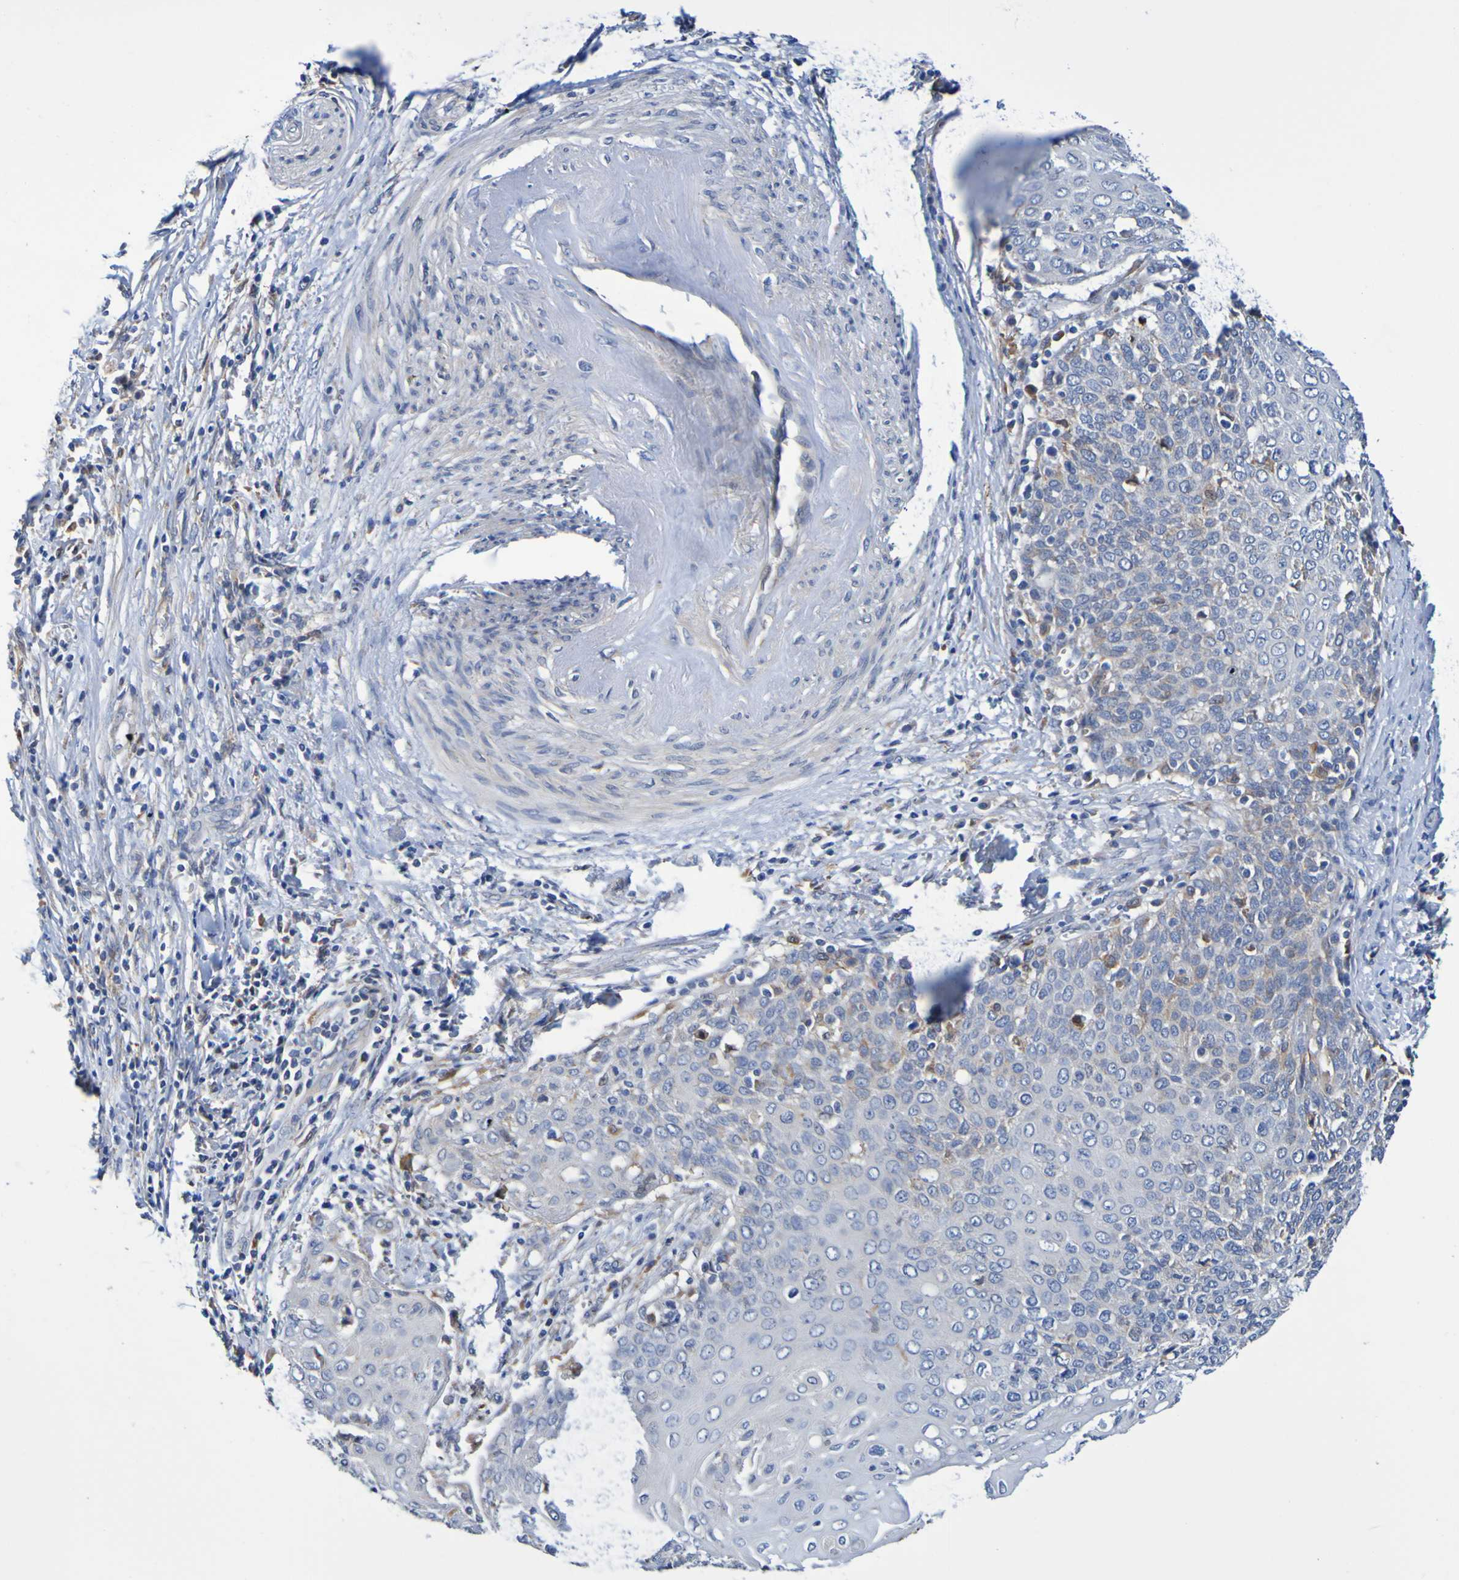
{"staining": {"intensity": "negative", "quantity": "none", "location": "none"}, "tissue": "cervical cancer", "cell_type": "Tumor cells", "image_type": "cancer", "snomed": [{"axis": "morphology", "description": "Squamous cell carcinoma, NOS"}, {"axis": "topography", "description": "Cervix"}], "caption": "Immunohistochemical staining of human cervical cancer (squamous cell carcinoma) shows no significant positivity in tumor cells.", "gene": "METAP2", "patient": {"sex": "female", "age": 39}}